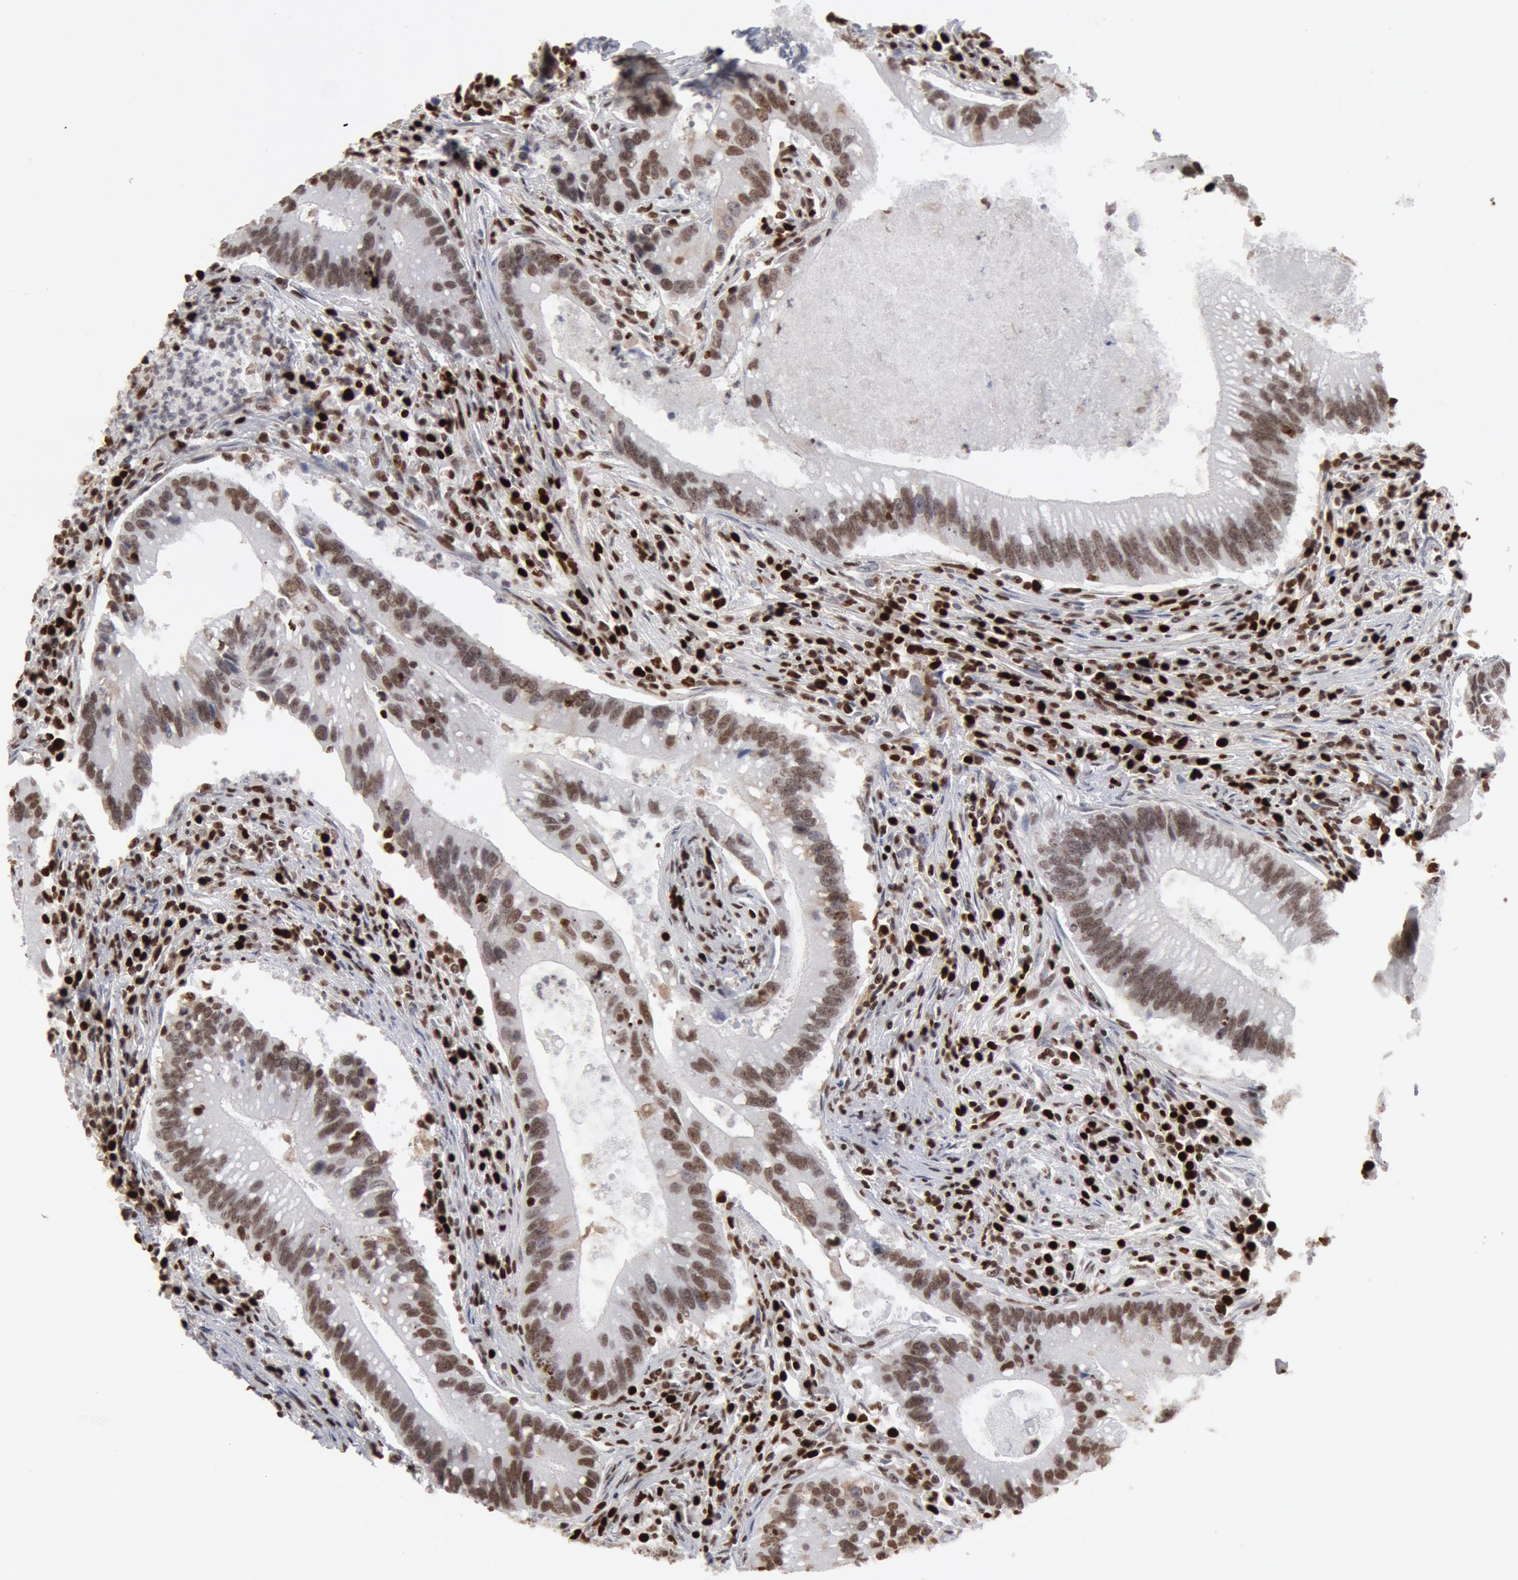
{"staining": {"intensity": "moderate", "quantity": ">75%", "location": "nuclear"}, "tissue": "colorectal cancer", "cell_type": "Tumor cells", "image_type": "cancer", "snomed": [{"axis": "morphology", "description": "Adenocarcinoma, NOS"}, {"axis": "topography", "description": "Rectum"}], "caption": "An image of human colorectal cancer (adenocarcinoma) stained for a protein exhibits moderate nuclear brown staining in tumor cells.", "gene": "SUB1", "patient": {"sex": "female", "age": 81}}